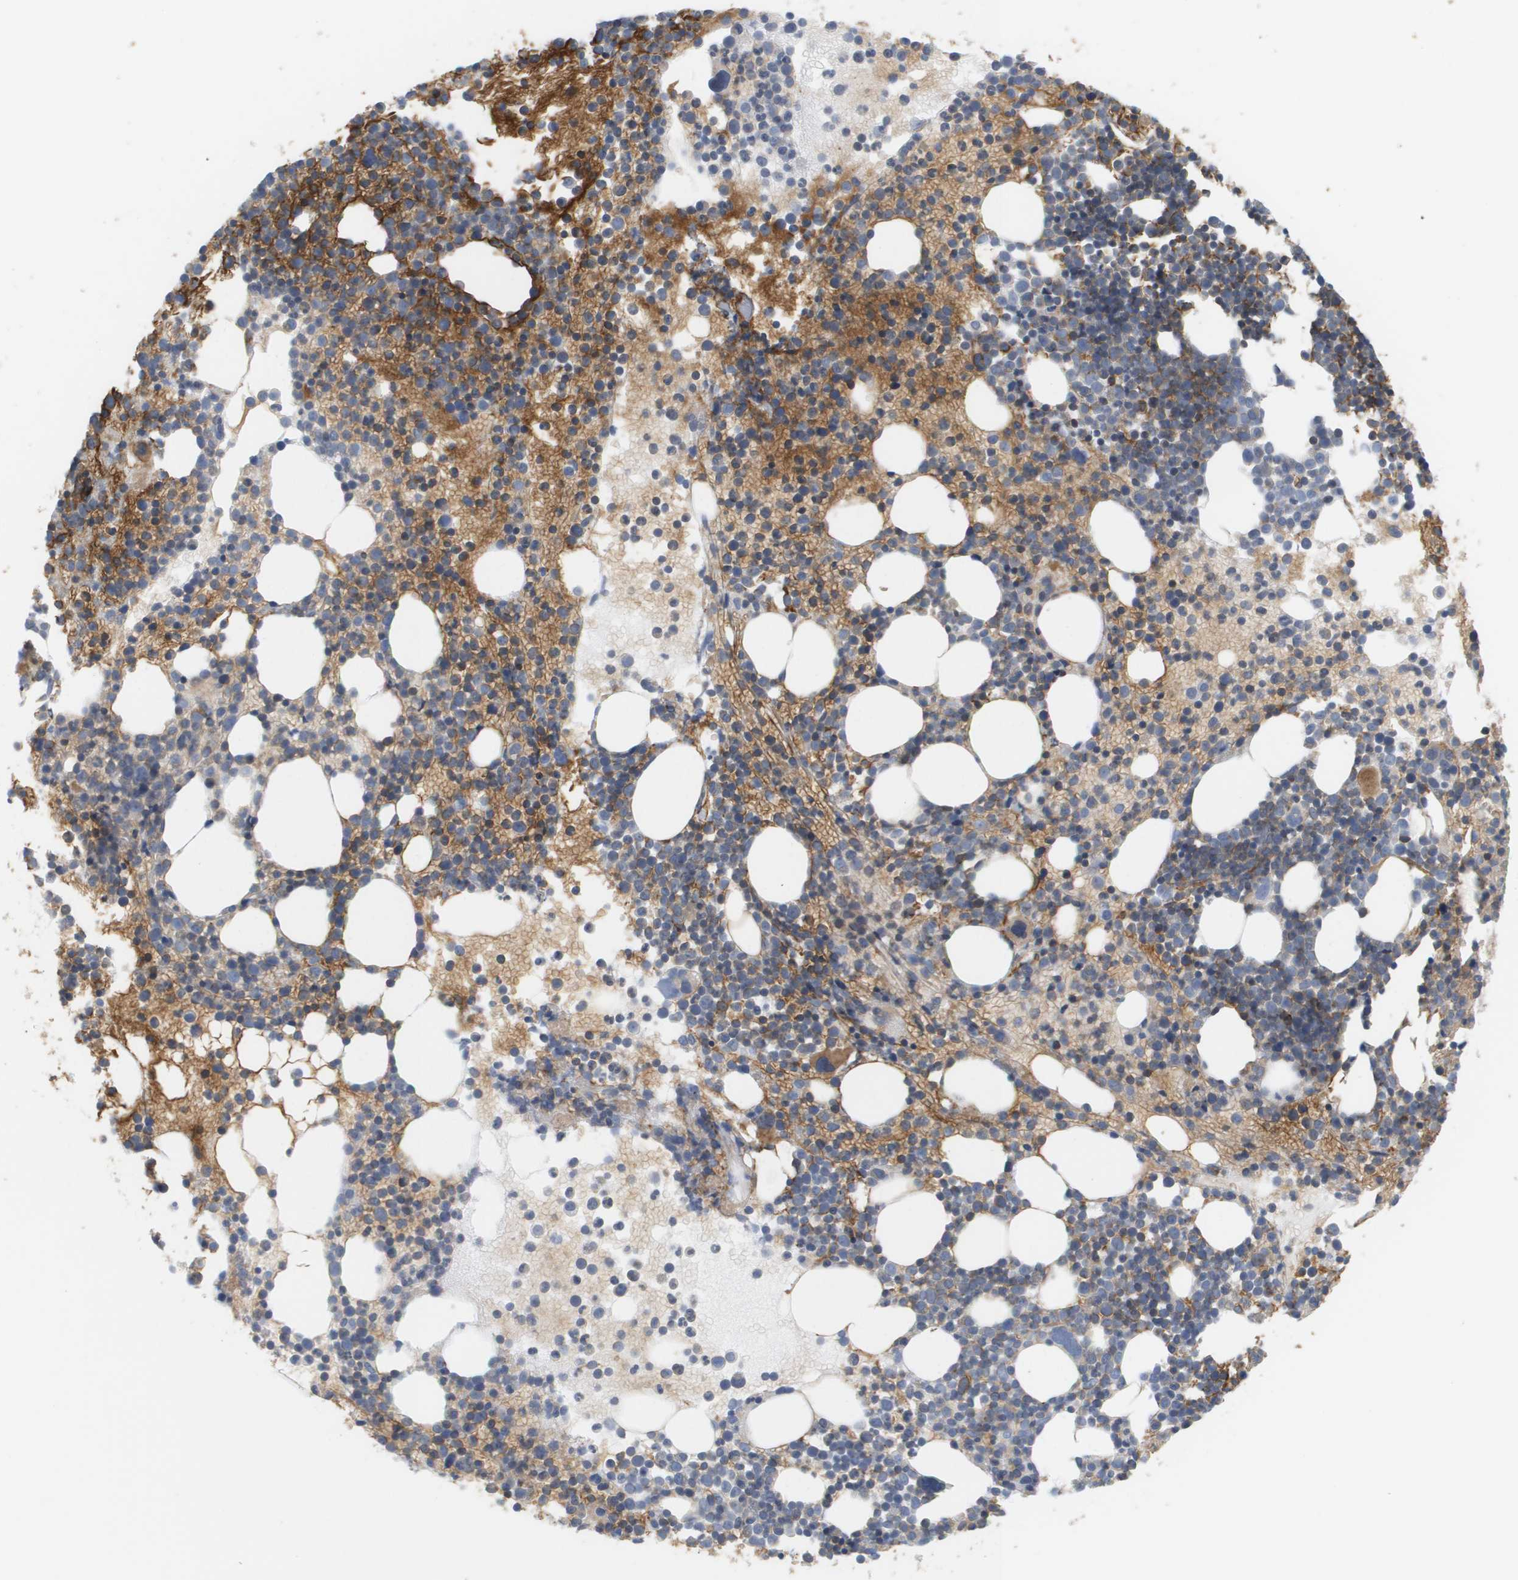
{"staining": {"intensity": "moderate", "quantity": "25%-75%", "location": "cytoplasmic/membranous"}, "tissue": "bone marrow", "cell_type": "Hematopoietic cells", "image_type": "normal", "snomed": [{"axis": "morphology", "description": "Normal tissue, NOS"}, {"axis": "morphology", "description": "Inflammation, NOS"}, {"axis": "topography", "description": "Bone marrow"}], "caption": "IHC staining of benign bone marrow, which shows medium levels of moderate cytoplasmic/membranous expression in approximately 25%-75% of hematopoietic cells indicating moderate cytoplasmic/membranous protein positivity. The staining was performed using DAB (3,3'-diaminobenzidine) (brown) for protein detection and nuclei were counterstained in hematoxylin (blue).", "gene": "SGMS2", "patient": {"sex": "male", "age": 58}}